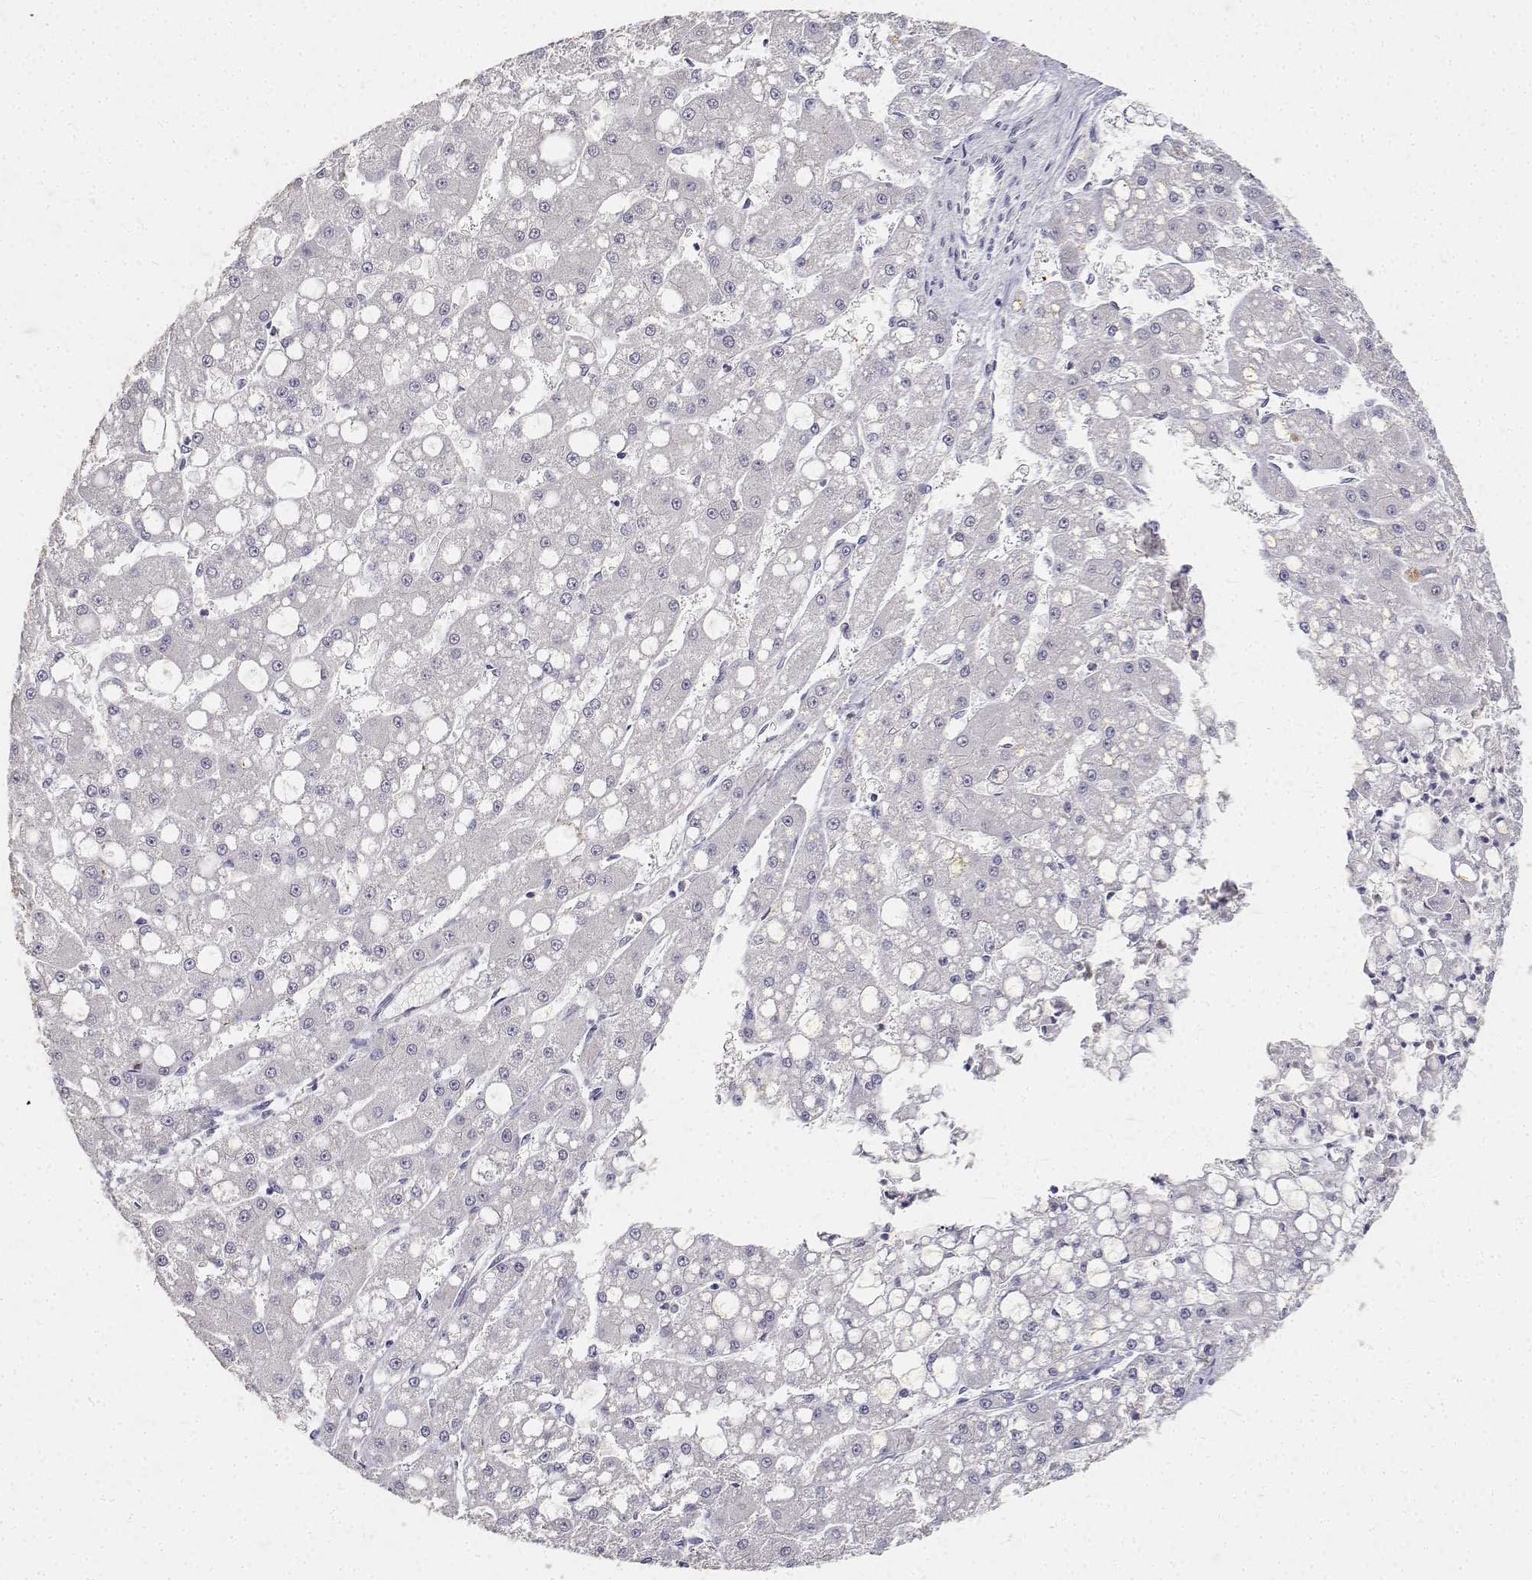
{"staining": {"intensity": "negative", "quantity": "none", "location": "none"}, "tissue": "liver cancer", "cell_type": "Tumor cells", "image_type": "cancer", "snomed": [{"axis": "morphology", "description": "Carcinoma, Hepatocellular, NOS"}, {"axis": "topography", "description": "Liver"}], "caption": "DAB (3,3'-diaminobenzidine) immunohistochemical staining of human liver cancer reveals no significant expression in tumor cells. (DAB (3,3'-diaminobenzidine) immunohistochemistry, high magnification).", "gene": "PAEP", "patient": {"sex": "male", "age": 67}}